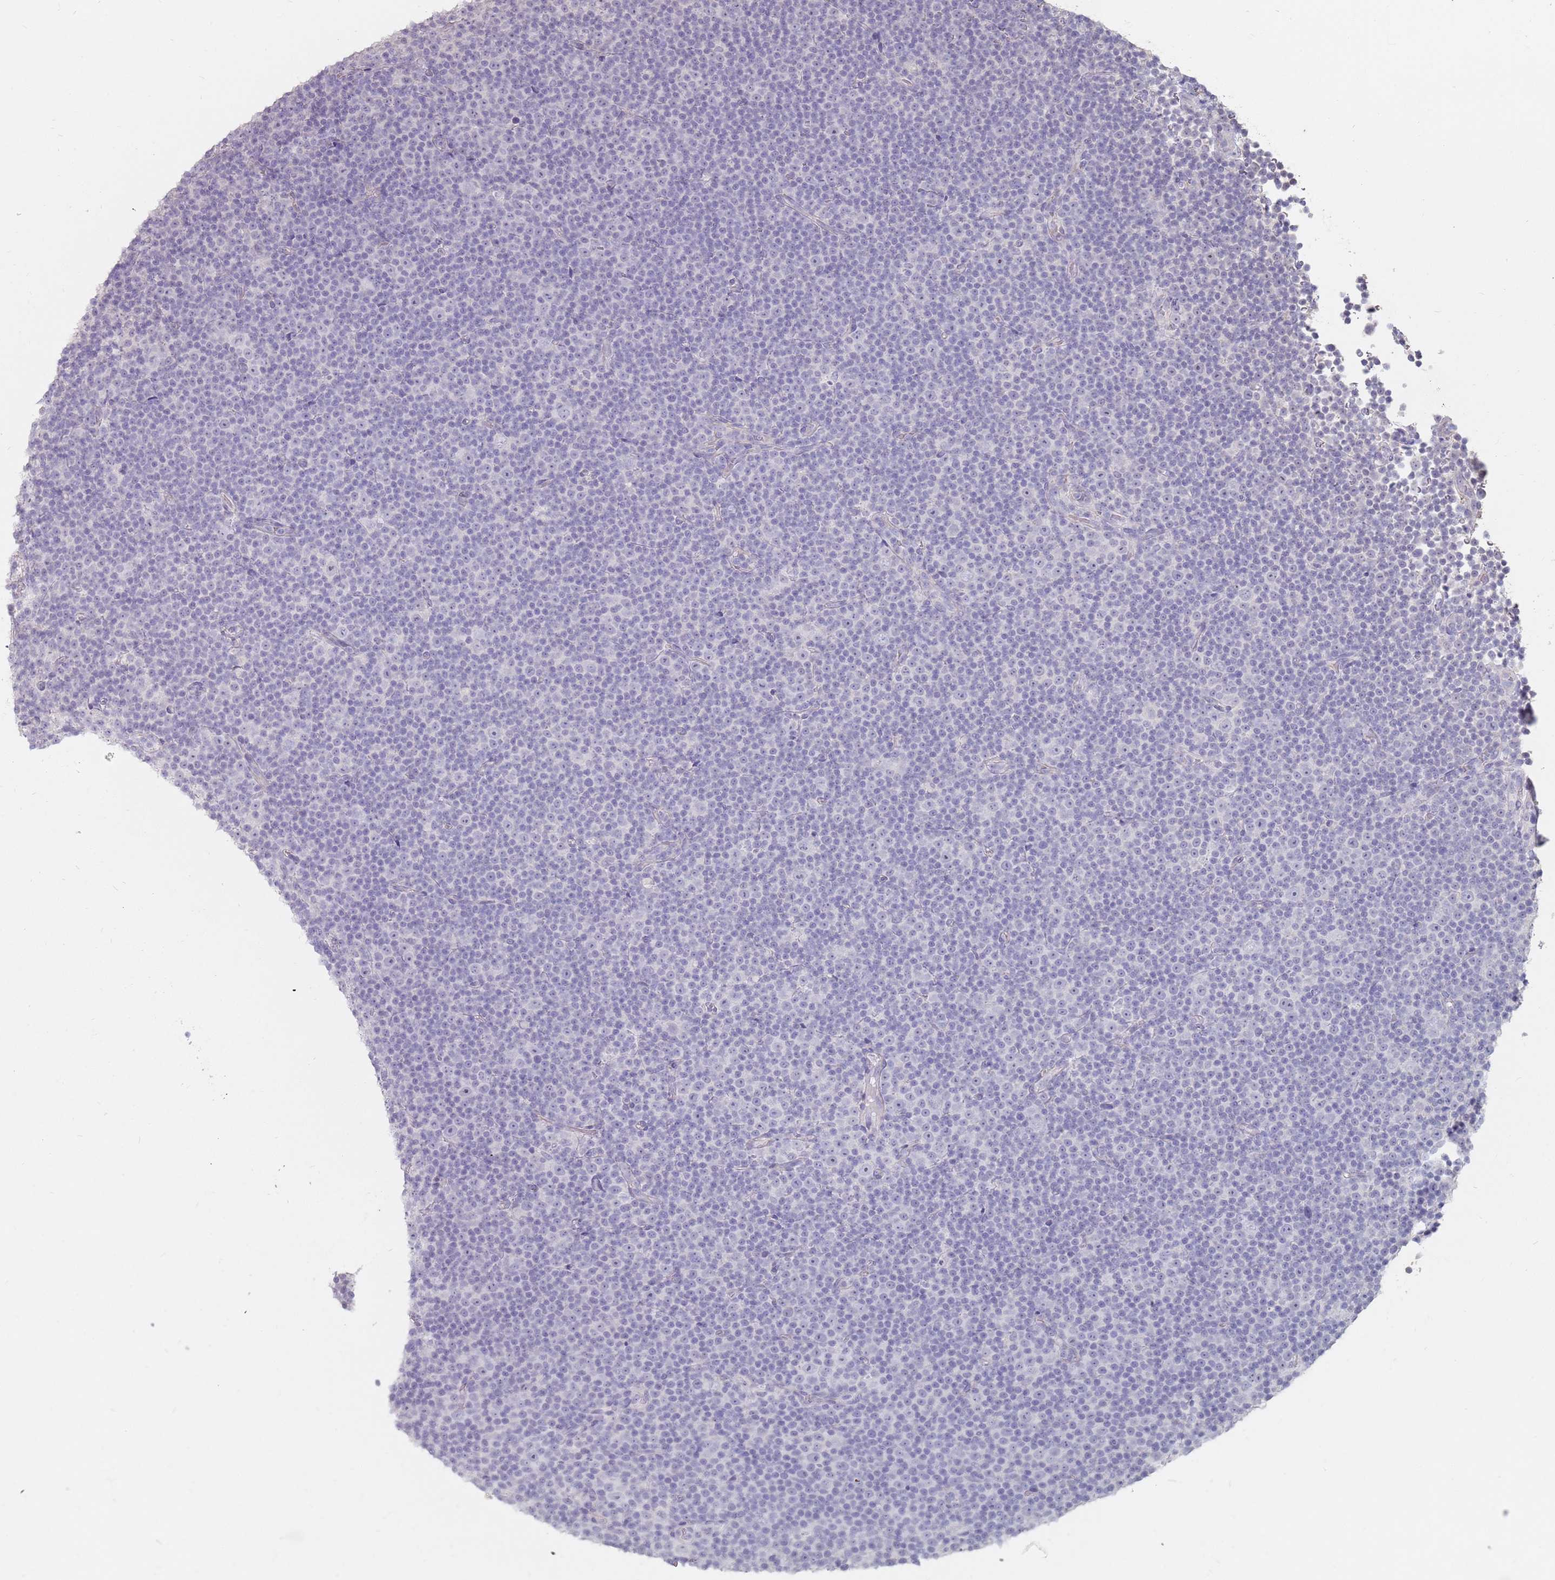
{"staining": {"intensity": "negative", "quantity": "none", "location": "none"}, "tissue": "lymphoma", "cell_type": "Tumor cells", "image_type": "cancer", "snomed": [{"axis": "morphology", "description": "Malignant lymphoma, non-Hodgkin's type, Low grade"}, {"axis": "topography", "description": "Lymph node"}], "caption": "Immunohistochemical staining of lymphoma demonstrates no significant positivity in tumor cells. (DAB immunohistochemistry (IHC) visualized using brightfield microscopy, high magnification).", "gene": "STYK1", "patient": {"sex": "female", "age": 67}}